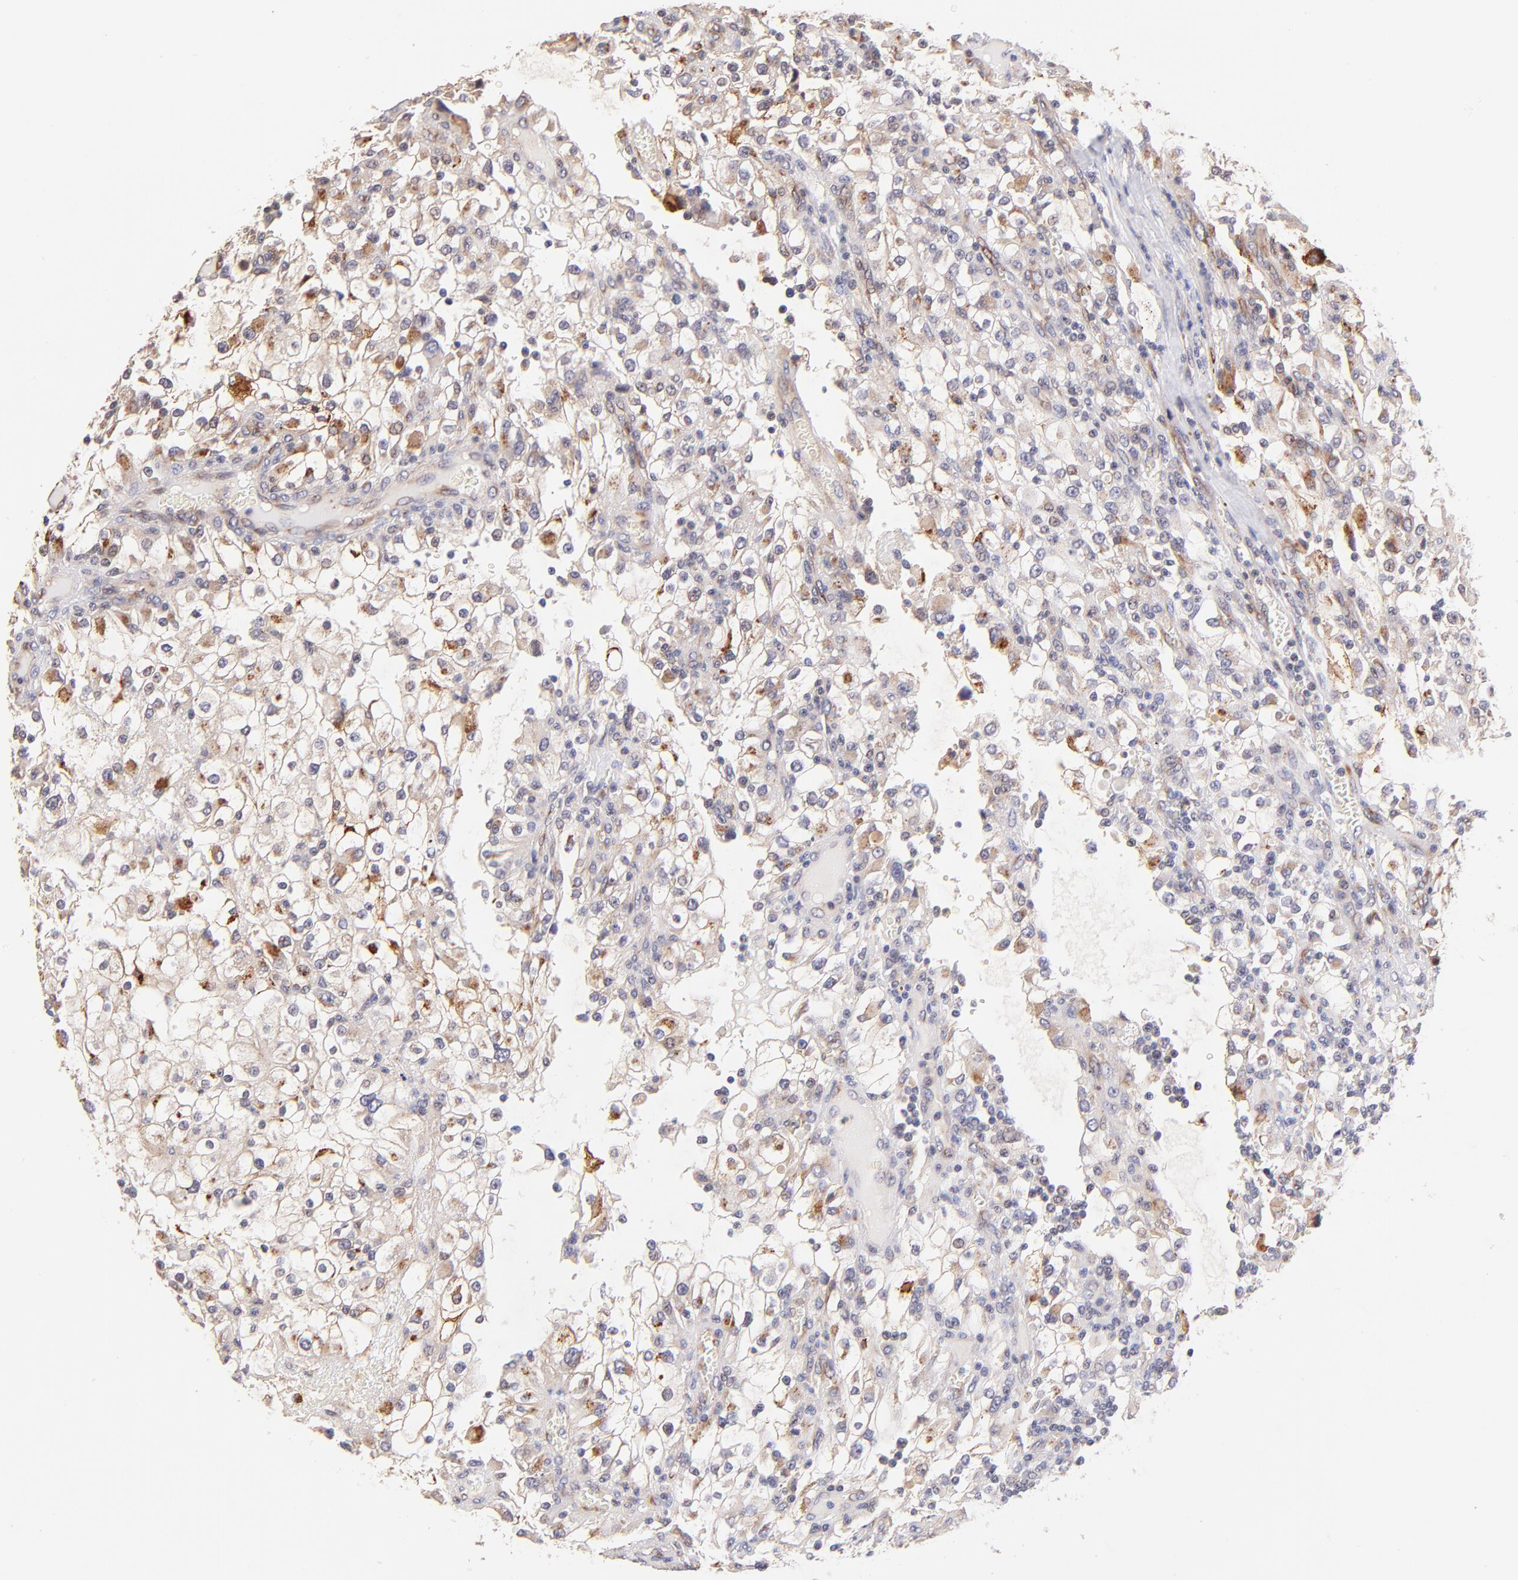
{"staining": {"intensity": "negative", "quantity": "none", "location": "none"}, "tissue": "renal cancer", "cell_type": "Tumor cells", "image_type": "cancer", "snomed": [{"axis": "morphology", "description": "Adenocarcinoma, NOS"}, {"axis": "topography", "description": "Kidney"}], "caption": "Human renal cancer stained for a protein using IHC displays no staining in tumor cells.", "gene": "SPARC", "patient": {"sex": "female", "age": 52}}